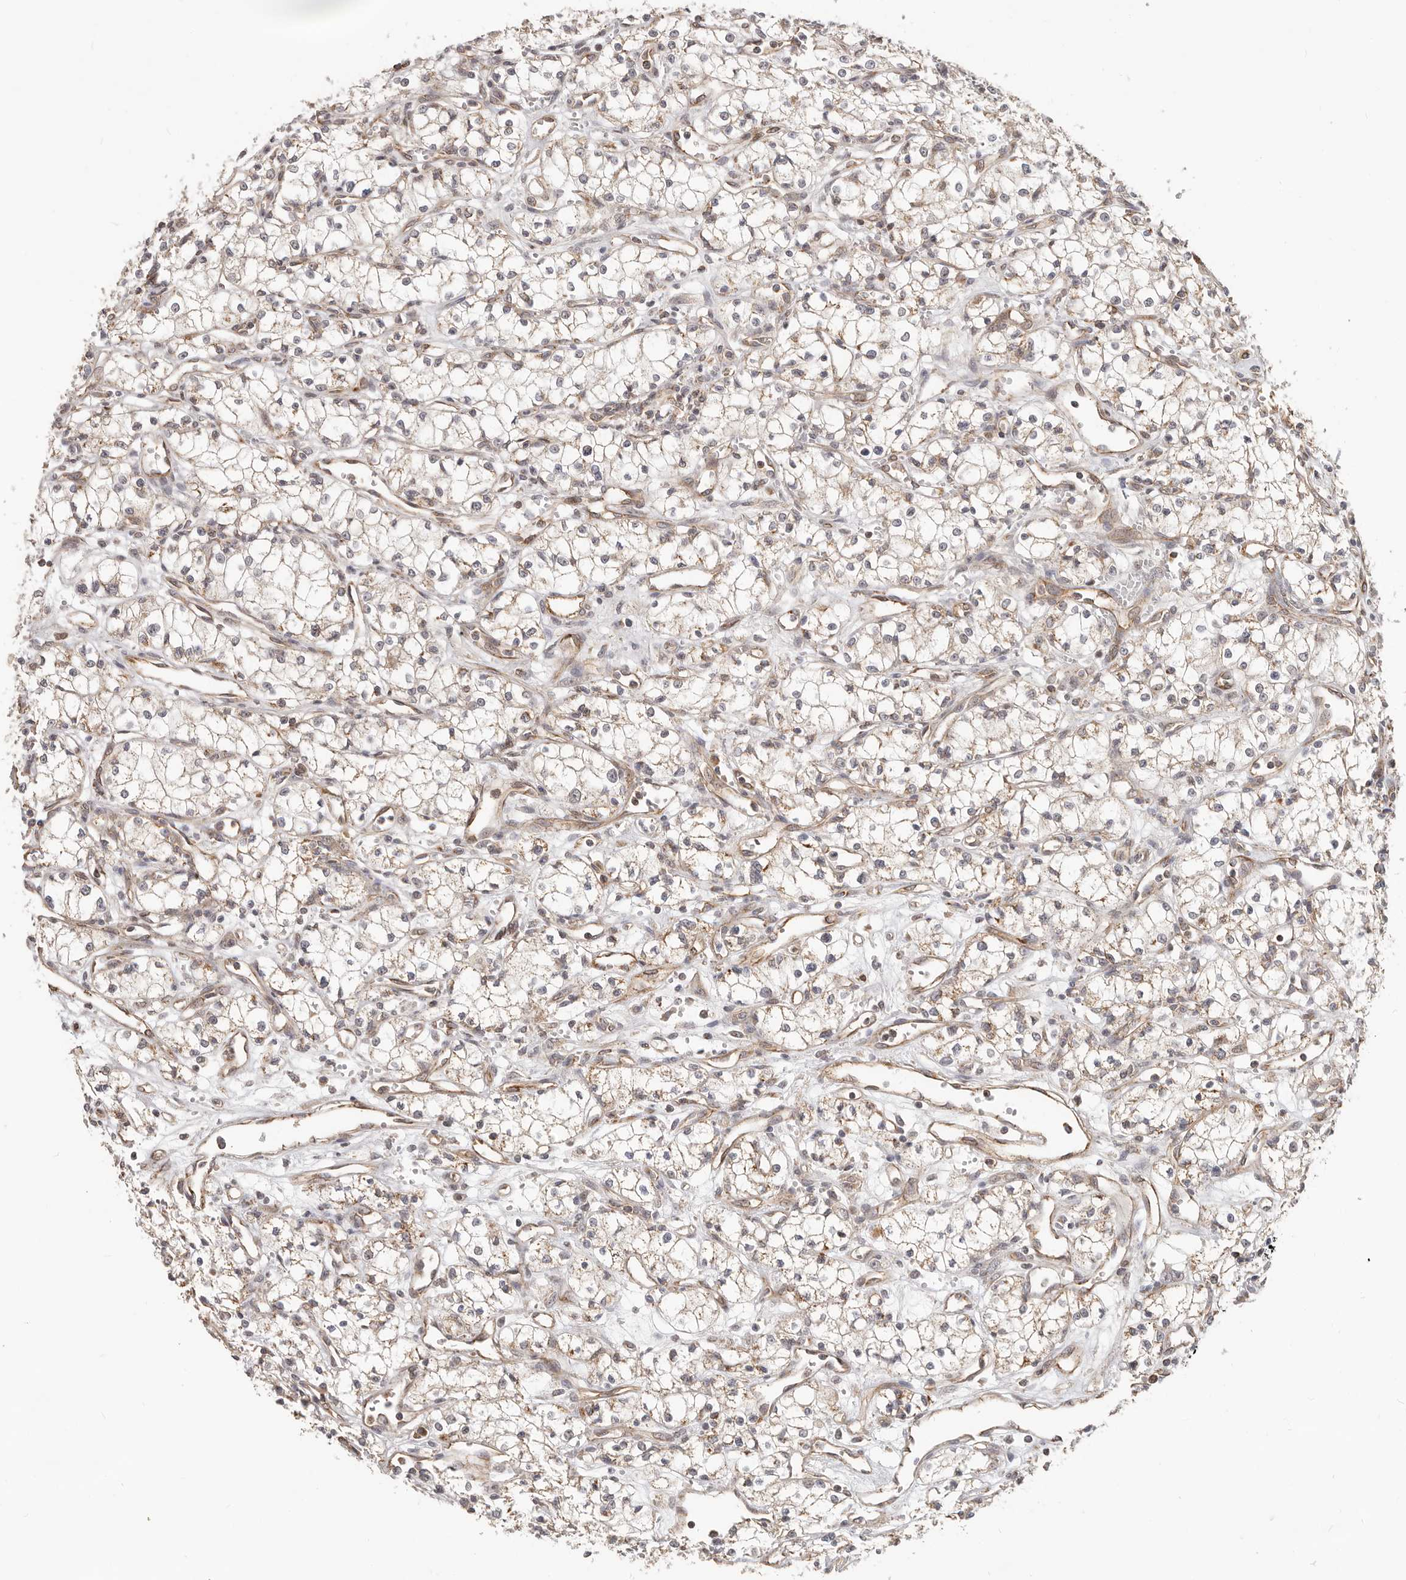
{"staining": {"intensity": "weak", "quantity": "25%-75%", "location": "cytoplasmic/membranous"}, "tissue": "renal cancer", "cell_type": "Tumor cells", "image_type": "cancer", "snomed": [{"axis": "morphology", "description": "Adenocarcinoma, NOS"}, {"axis": "topography", "description": "Kidney"}], "caption": "Immunohistochemical staining of human renal cancer reveals weak cytoplasmic/membranous protein staining in about 25%-75% of tumor cells.", "gene": "USP49", "patient": {"sex": "male", "age": 59}}